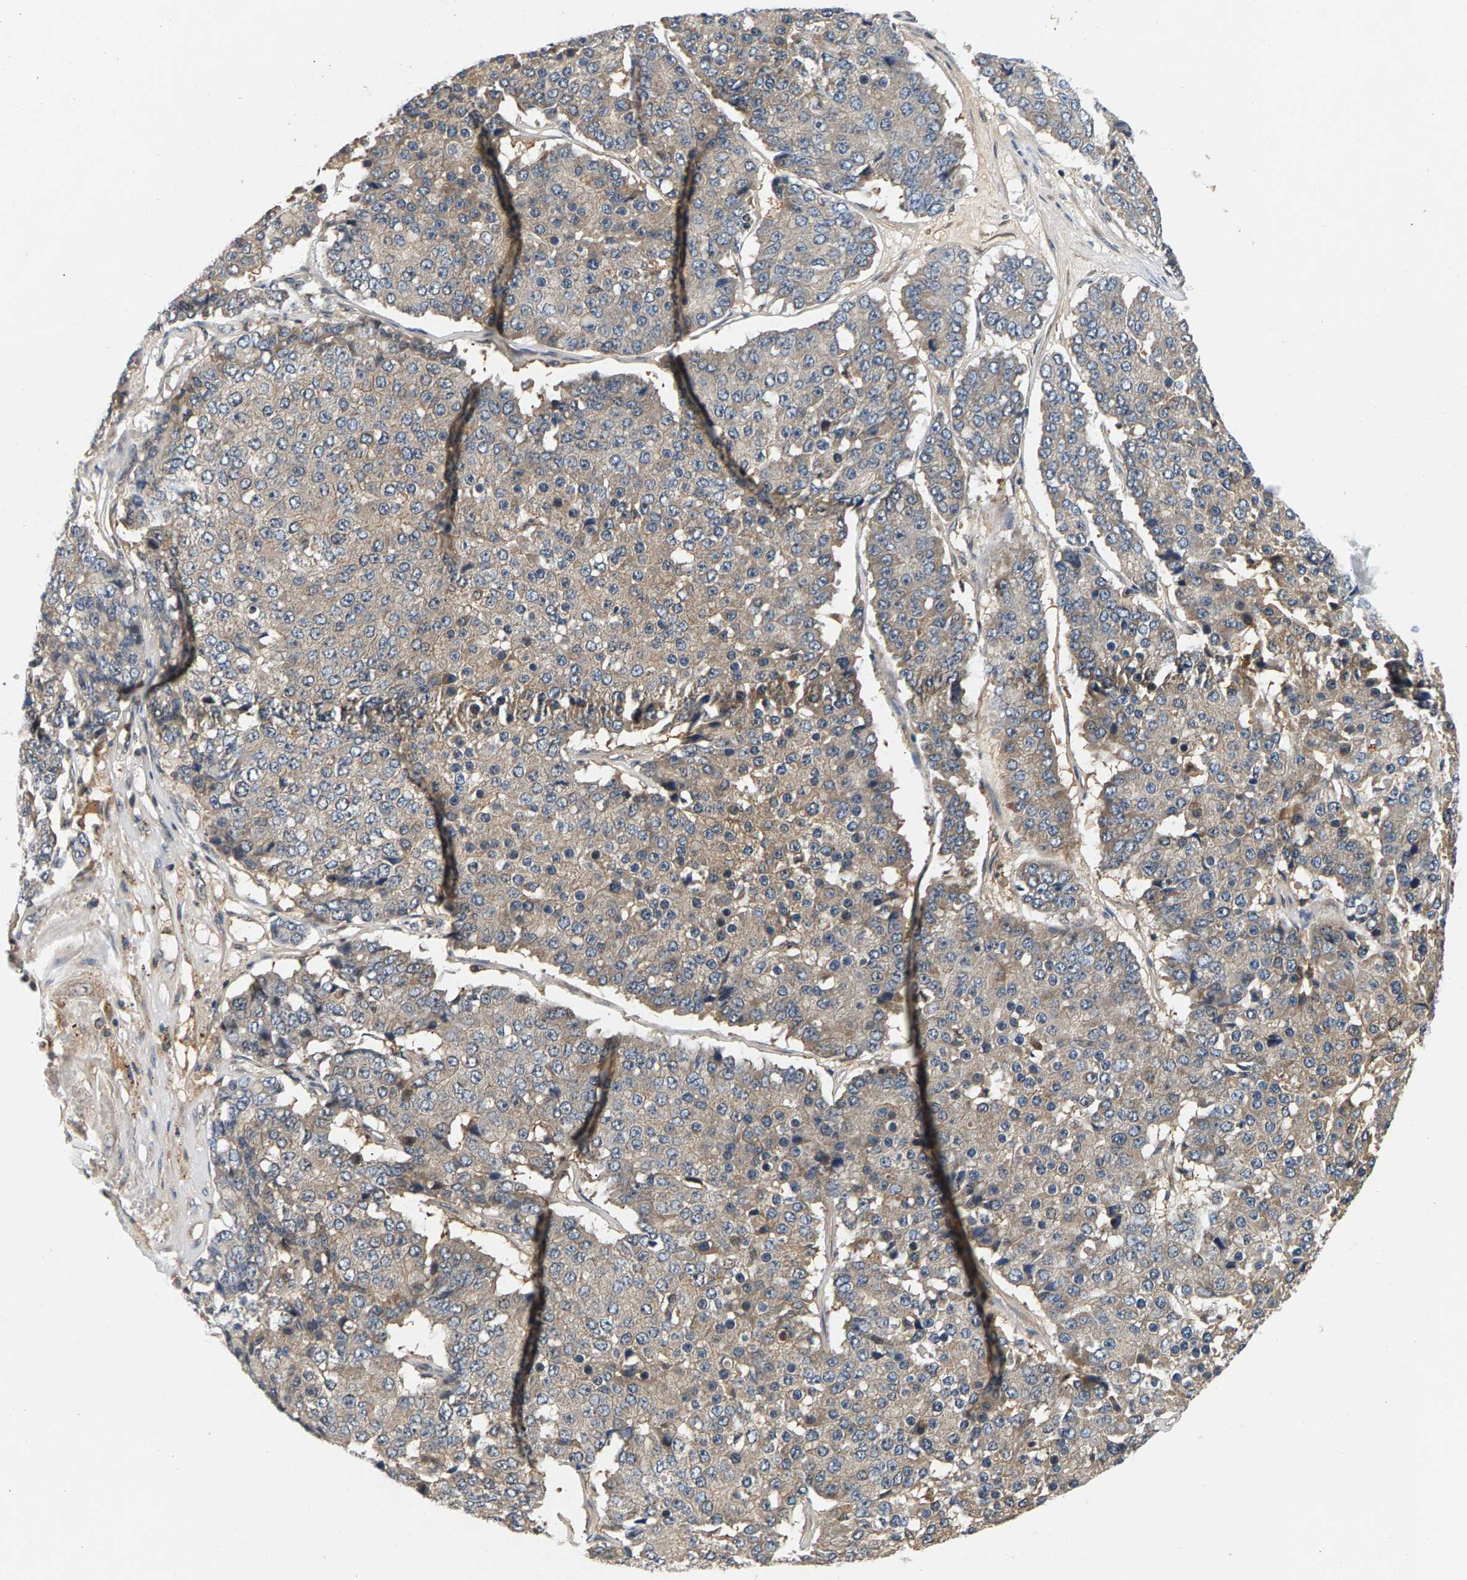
{"staining": {"intensity": "weak", "quantity": "<25%", "location": "cytoplasmic/membranous"}, "tissue": "pancreatic cancer", "cell_type": "Tumor cells", "image_type": "cancer", "snomed": [{"axis": "morphology", "description": "Adenocarcinoma, NOS"}, {"axis": "topography", "description": "Pancreas"}], "caption": "Human pancreatic cancer stained for a protein using IHC exhibits no staining in tumor cells.", "gene": "FAM78A", "patient": {"sex": "male", "age": 50}}